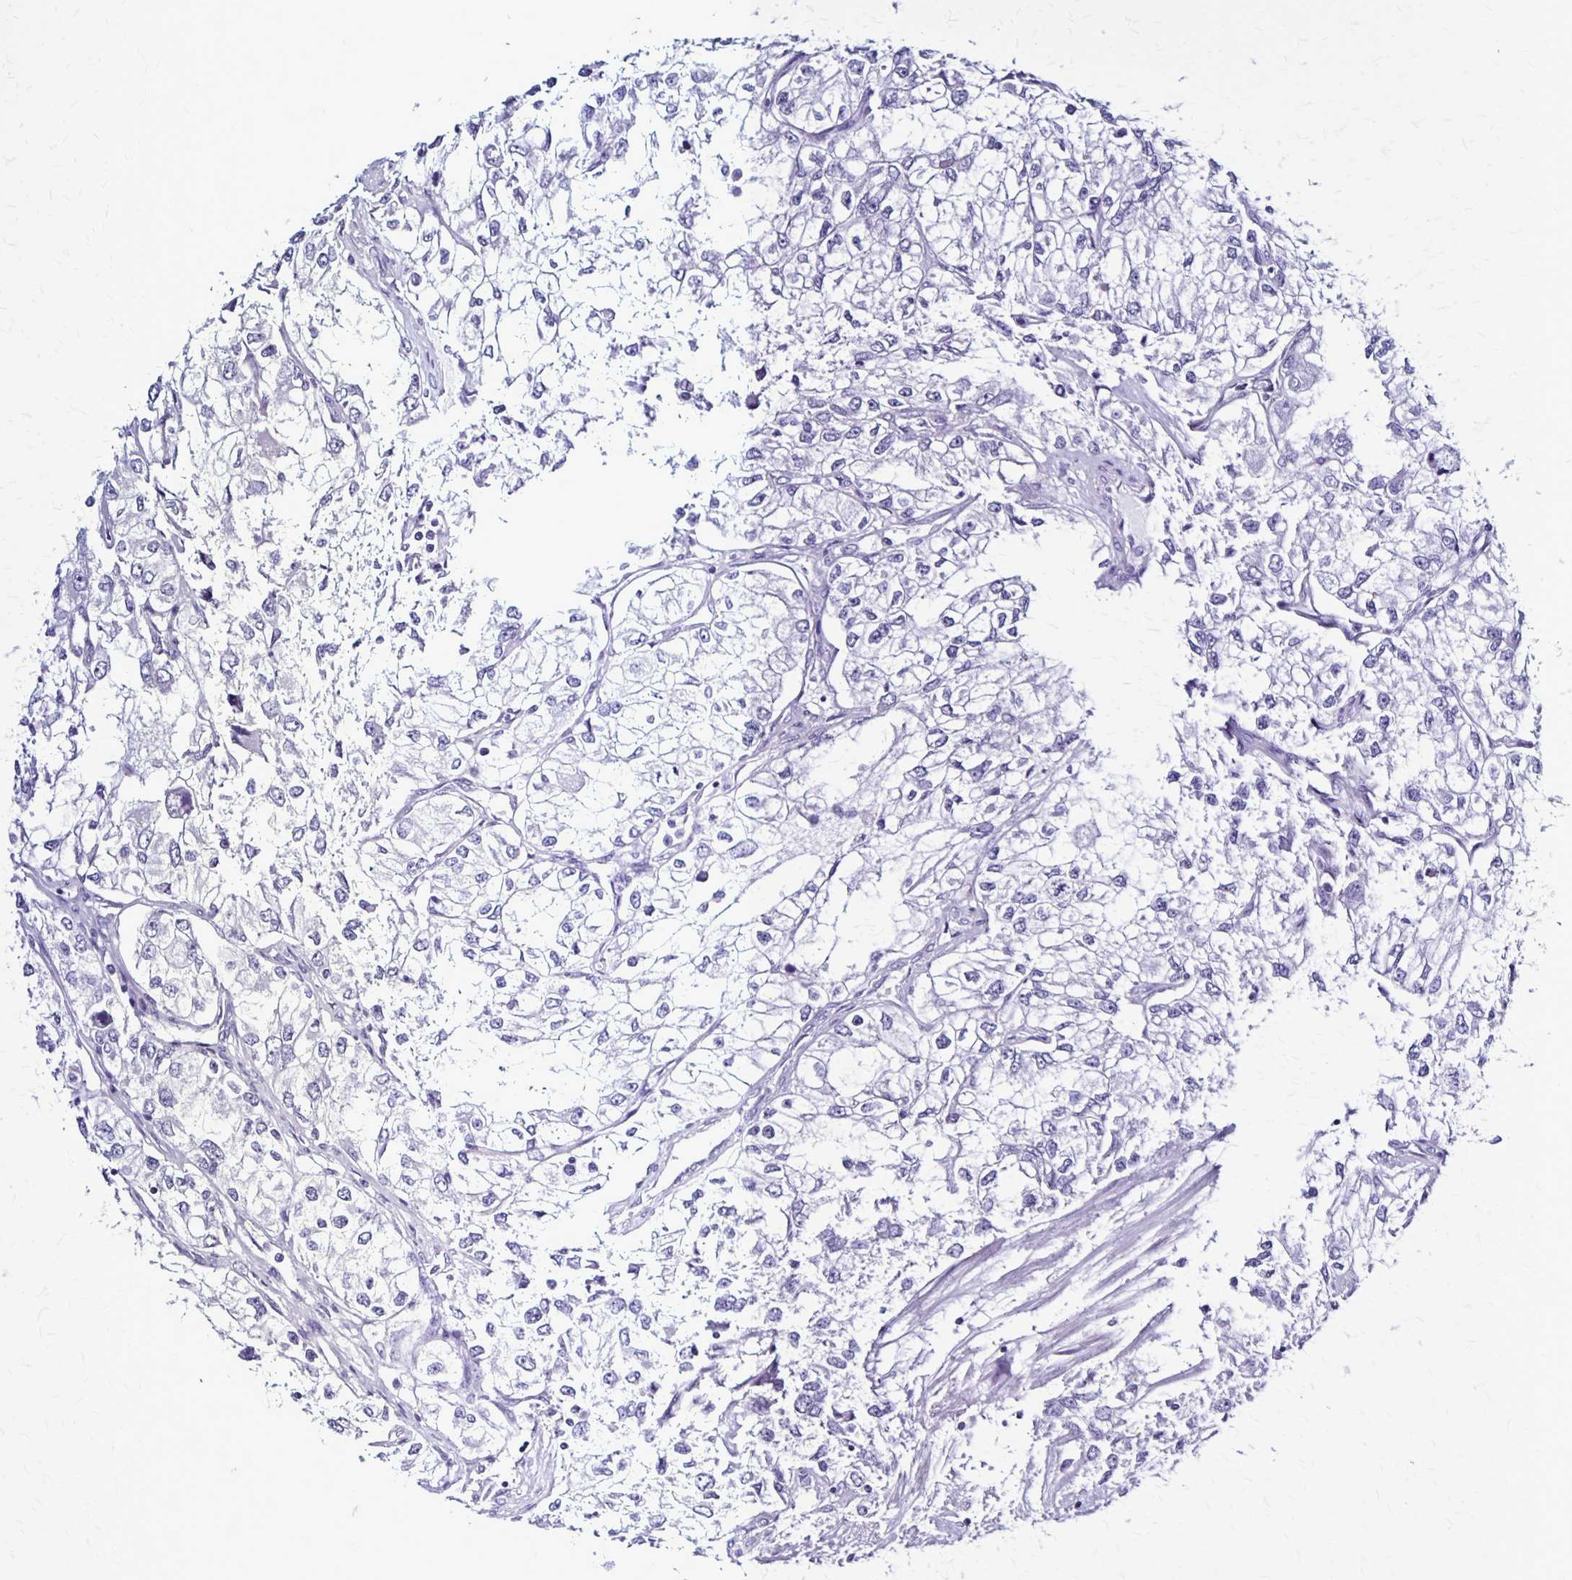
{"staining": {"intensity": "negative", "quantity": "none", "location": "none"}, "tissue": "renal cancer", "cell_type": "Tumor cells", "image_type": "cancer", "snomed": [{"axis": "morphology", "description": "Adenocarcinoma, NOS"}, {"axis": "topography", "description": "Kidney"}], "caption": "Immunohistochemistry (IHC) of human adenocarcinoma (renal) displays no staining in tumor cells.", "gene": "PLXNA4", "patient": {"sex": "female", "age": 59}}